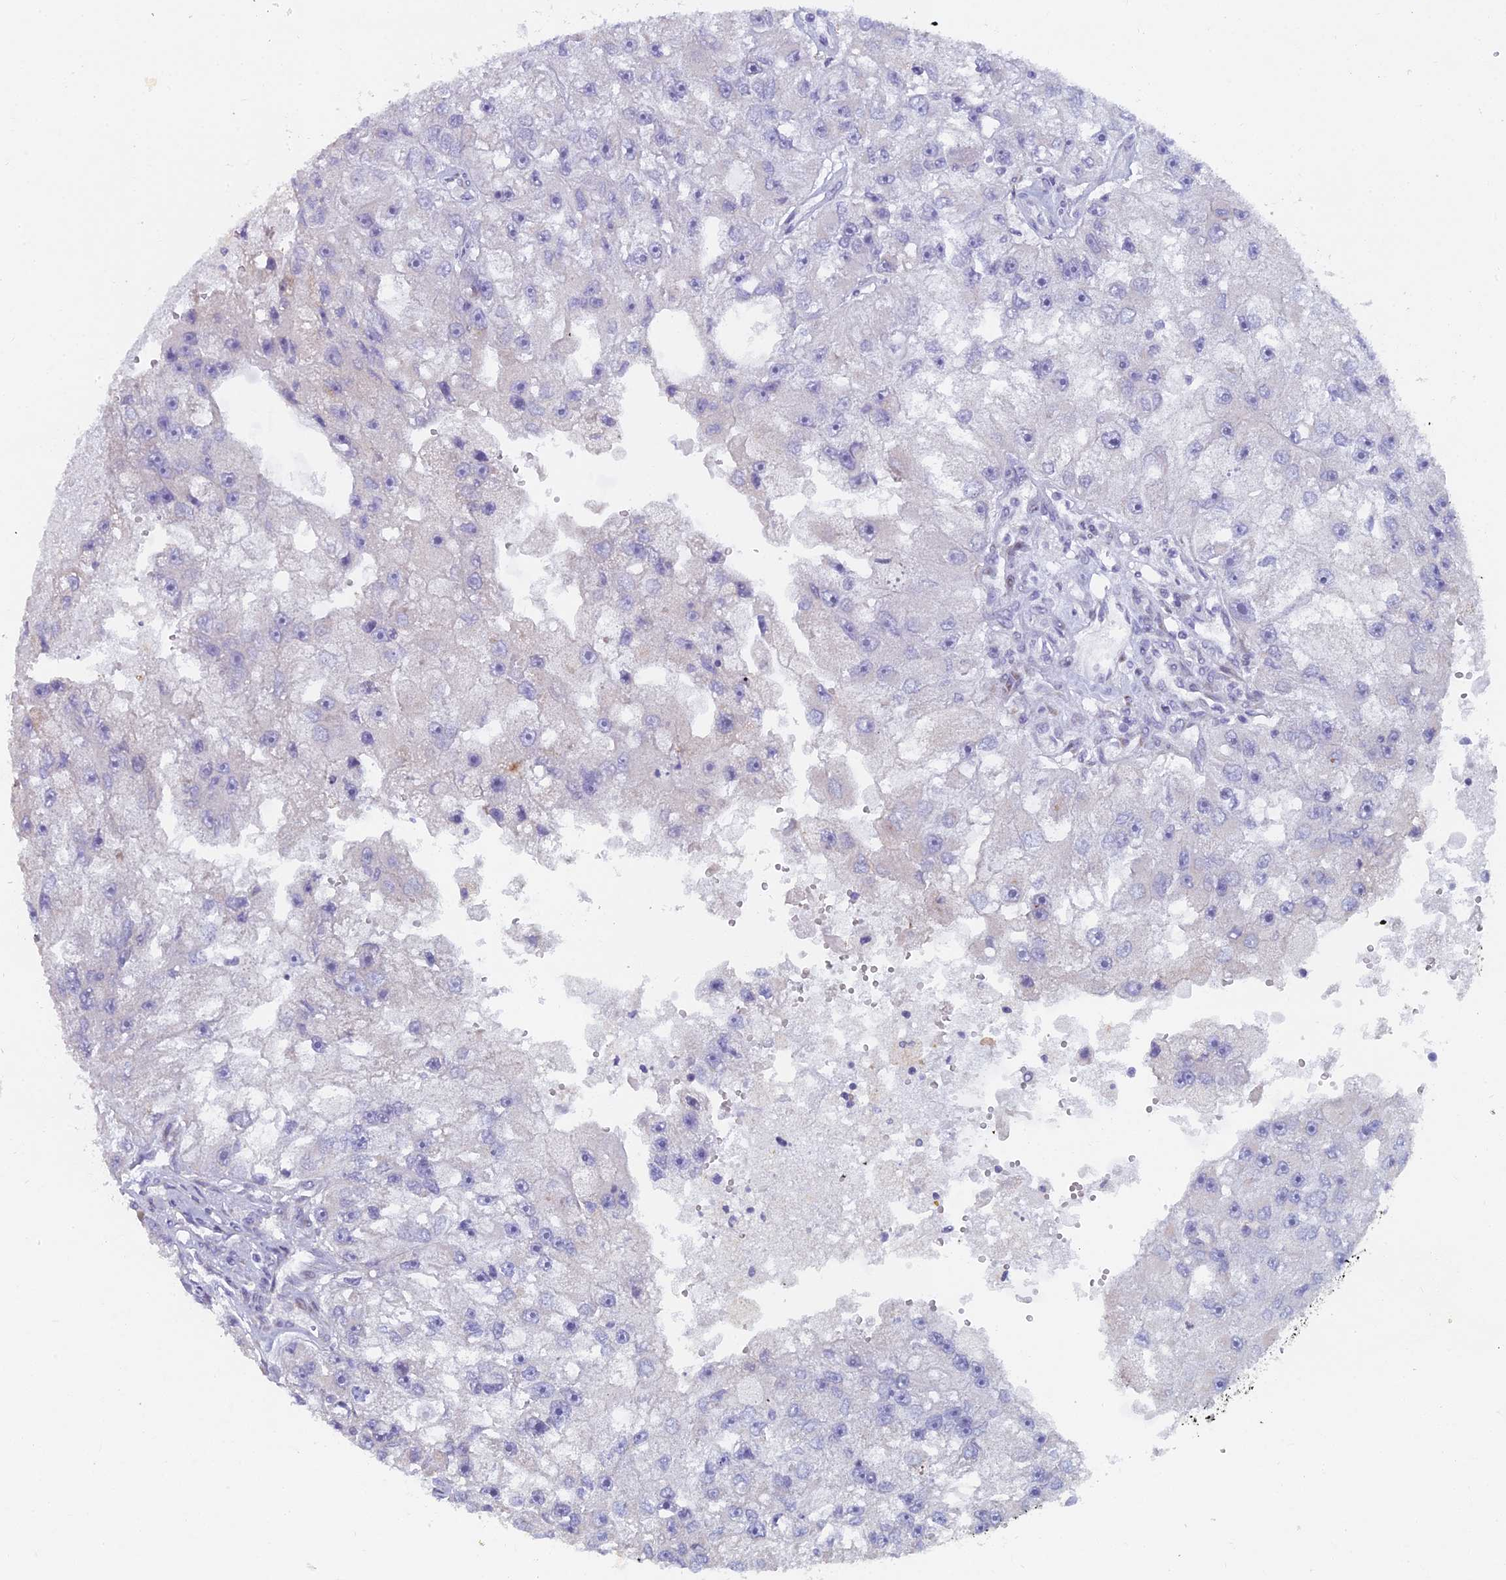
{"staining": {"intensity": "negative", "quantity": "none", "location": "none"}, "tissue": "renal cancer", "cell_type": "Tumor cells", "image_type": "cancer", "snomed": [{"axis": "morphology", "description": "Adenocarcinoma, NOS"}, {"axis": "topography", "description": "Kidney"}], "caption": "A photomicrograph of renal adenocarcinoma stained for a protein displays no brown staining in tumor cells.", "gene": "B9D2", "patient": {"sex": "male", "age": 63}}